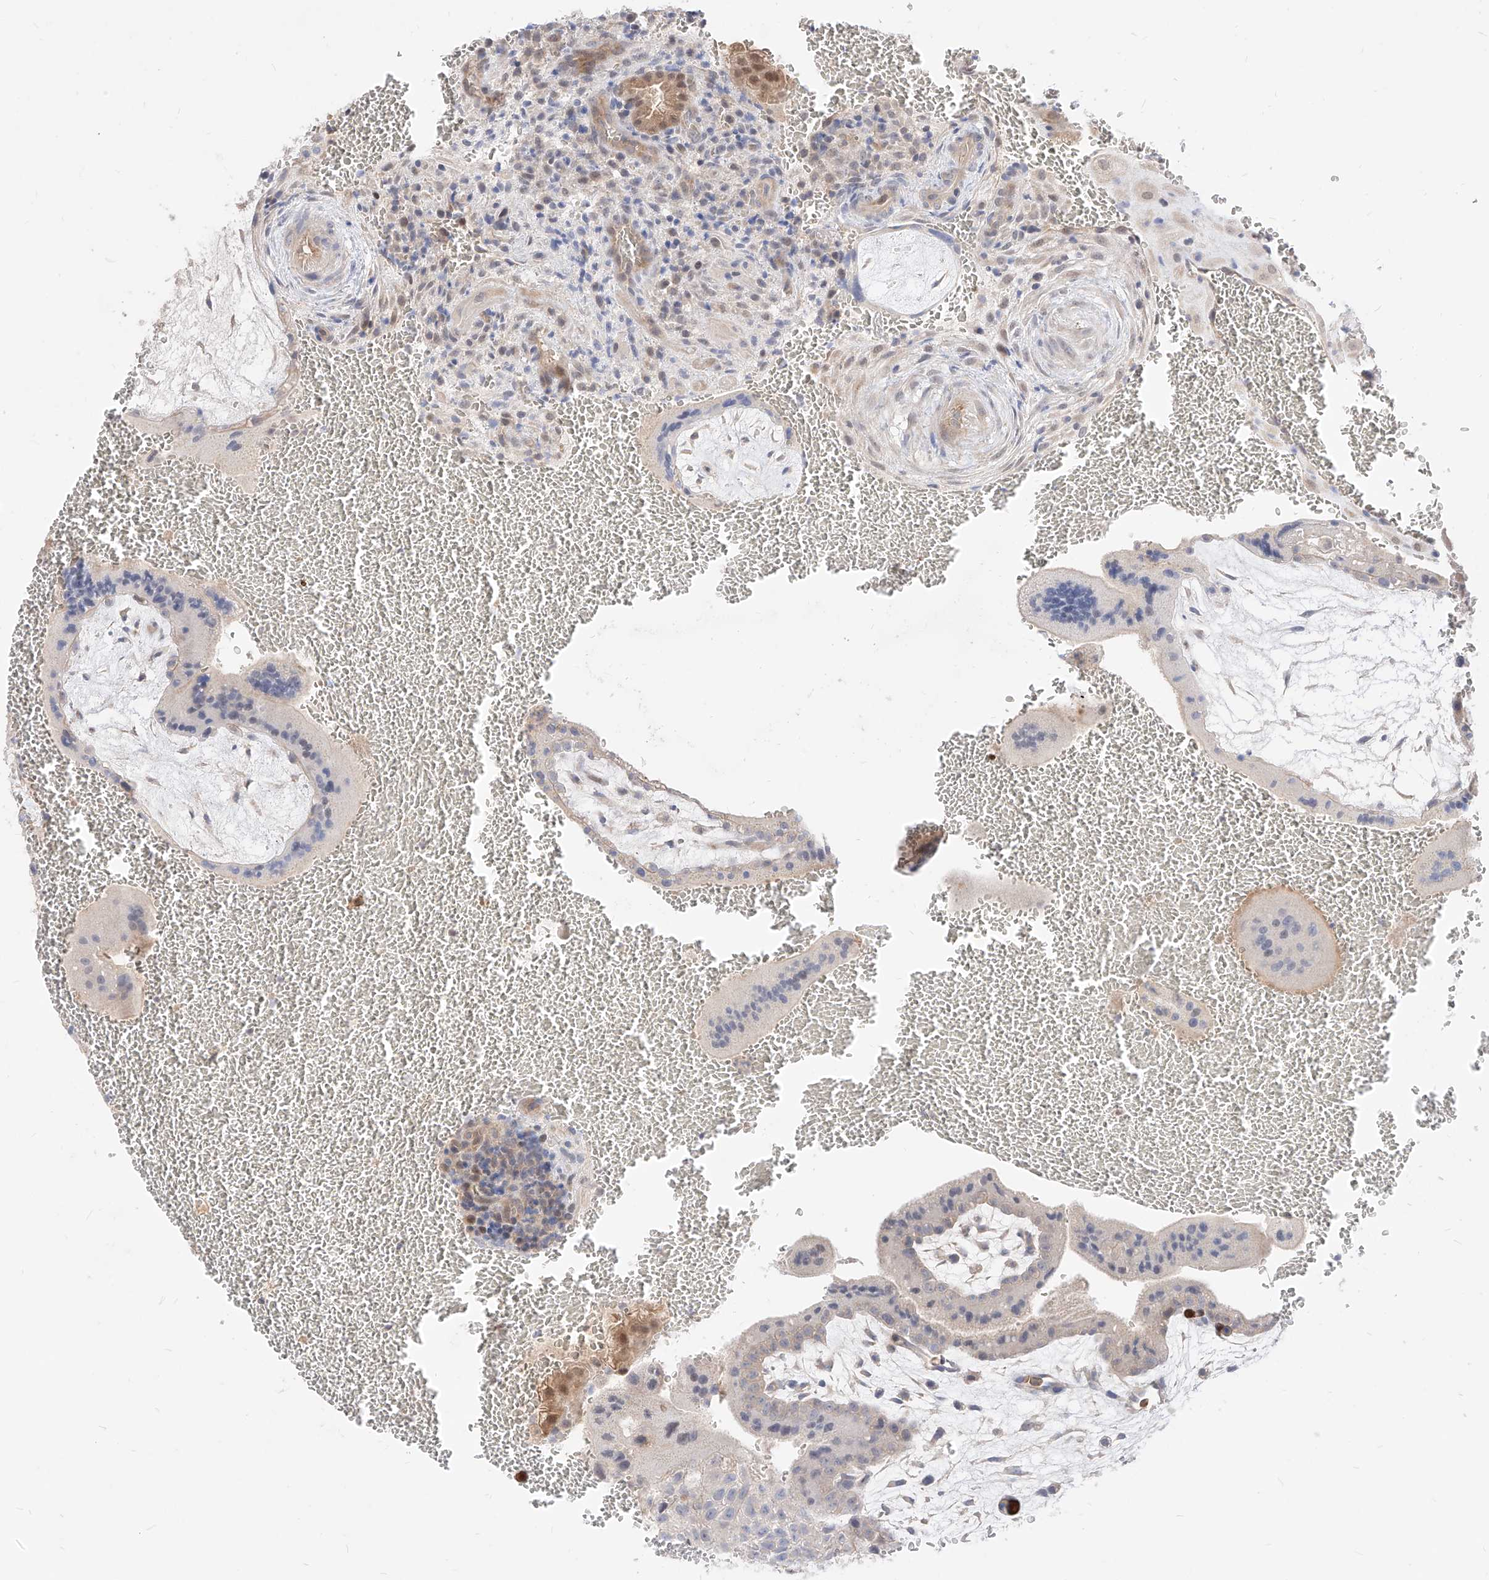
{"staining": {"intensity": "negative", "quantity": "none", "location": "none"}, "tissue": "placenta", "cell_type": "Trophoblastic cells", "image_type": "normal", "snomed": [{"axis": "morphology", "description": "Normal tissue, NOS"}, {"axis": "topography", "description": "Placenta"}], "caption": "A high-resolution histopathology image shows immunohistochemistry staining of normal placenta, which shows no significant staining in trophoblastic cells. Nuclei are stained in blue.", "gene": "TSNAX", "patient": {"sex": "female", "age": 35}}